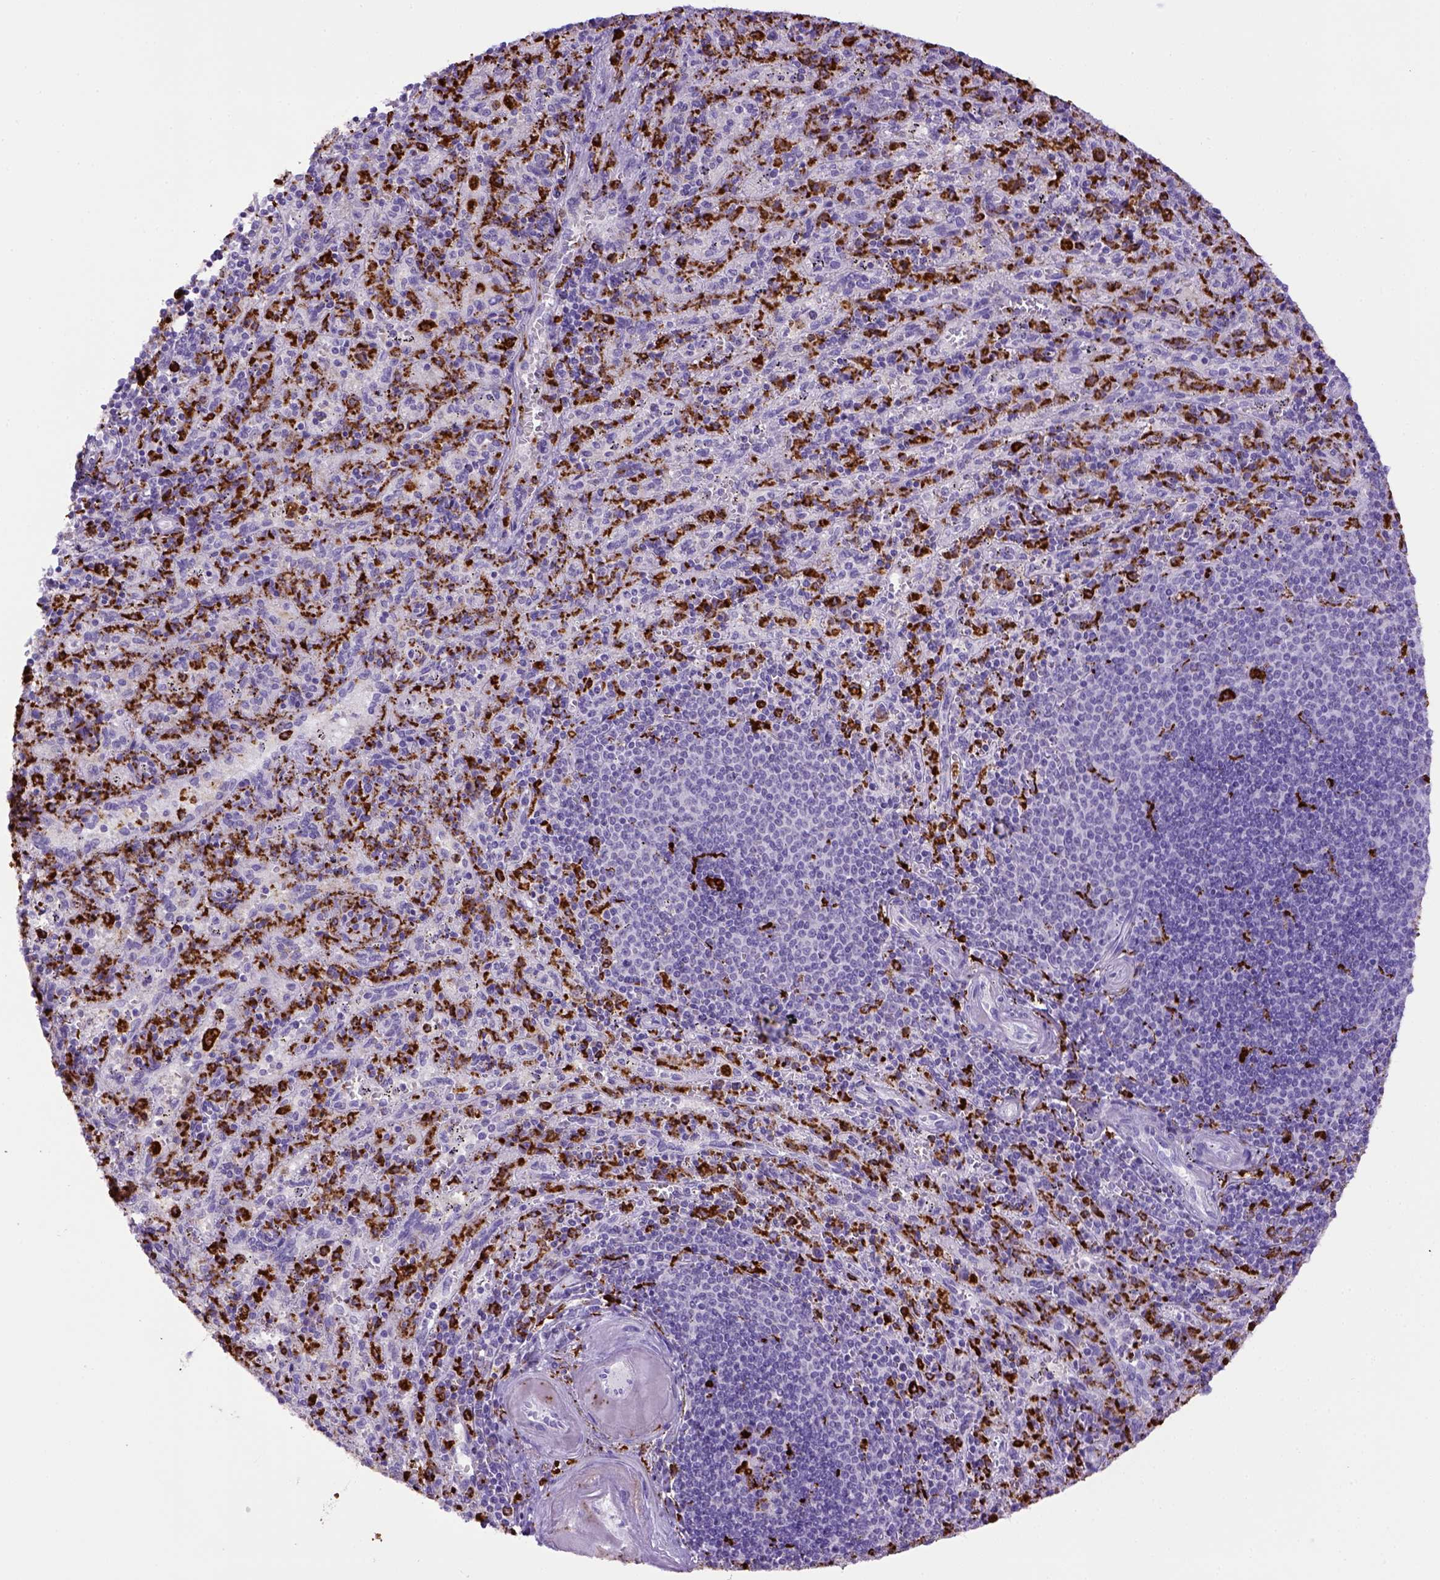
{"staining": {"intensity": "strong", "quantity": "25%-75%", "location": "nuclear"}, "tissue": "spleen", "cell_type": "Cells in red pulp", "image_type": "normal", "snomed": [{"axis": "morphology", "description": "Normal tissue, NOS"}, {"axis": "topography", "description": "Spleen"}], "caption": "An immunohistochemistry photomicrograph of benign tissue is shown. Protein staining in brown labels strong nuclear positivity in spleen within cells in red pulp.", "gene": "CD68", "patient": {"sex": "male", "age": 57}}